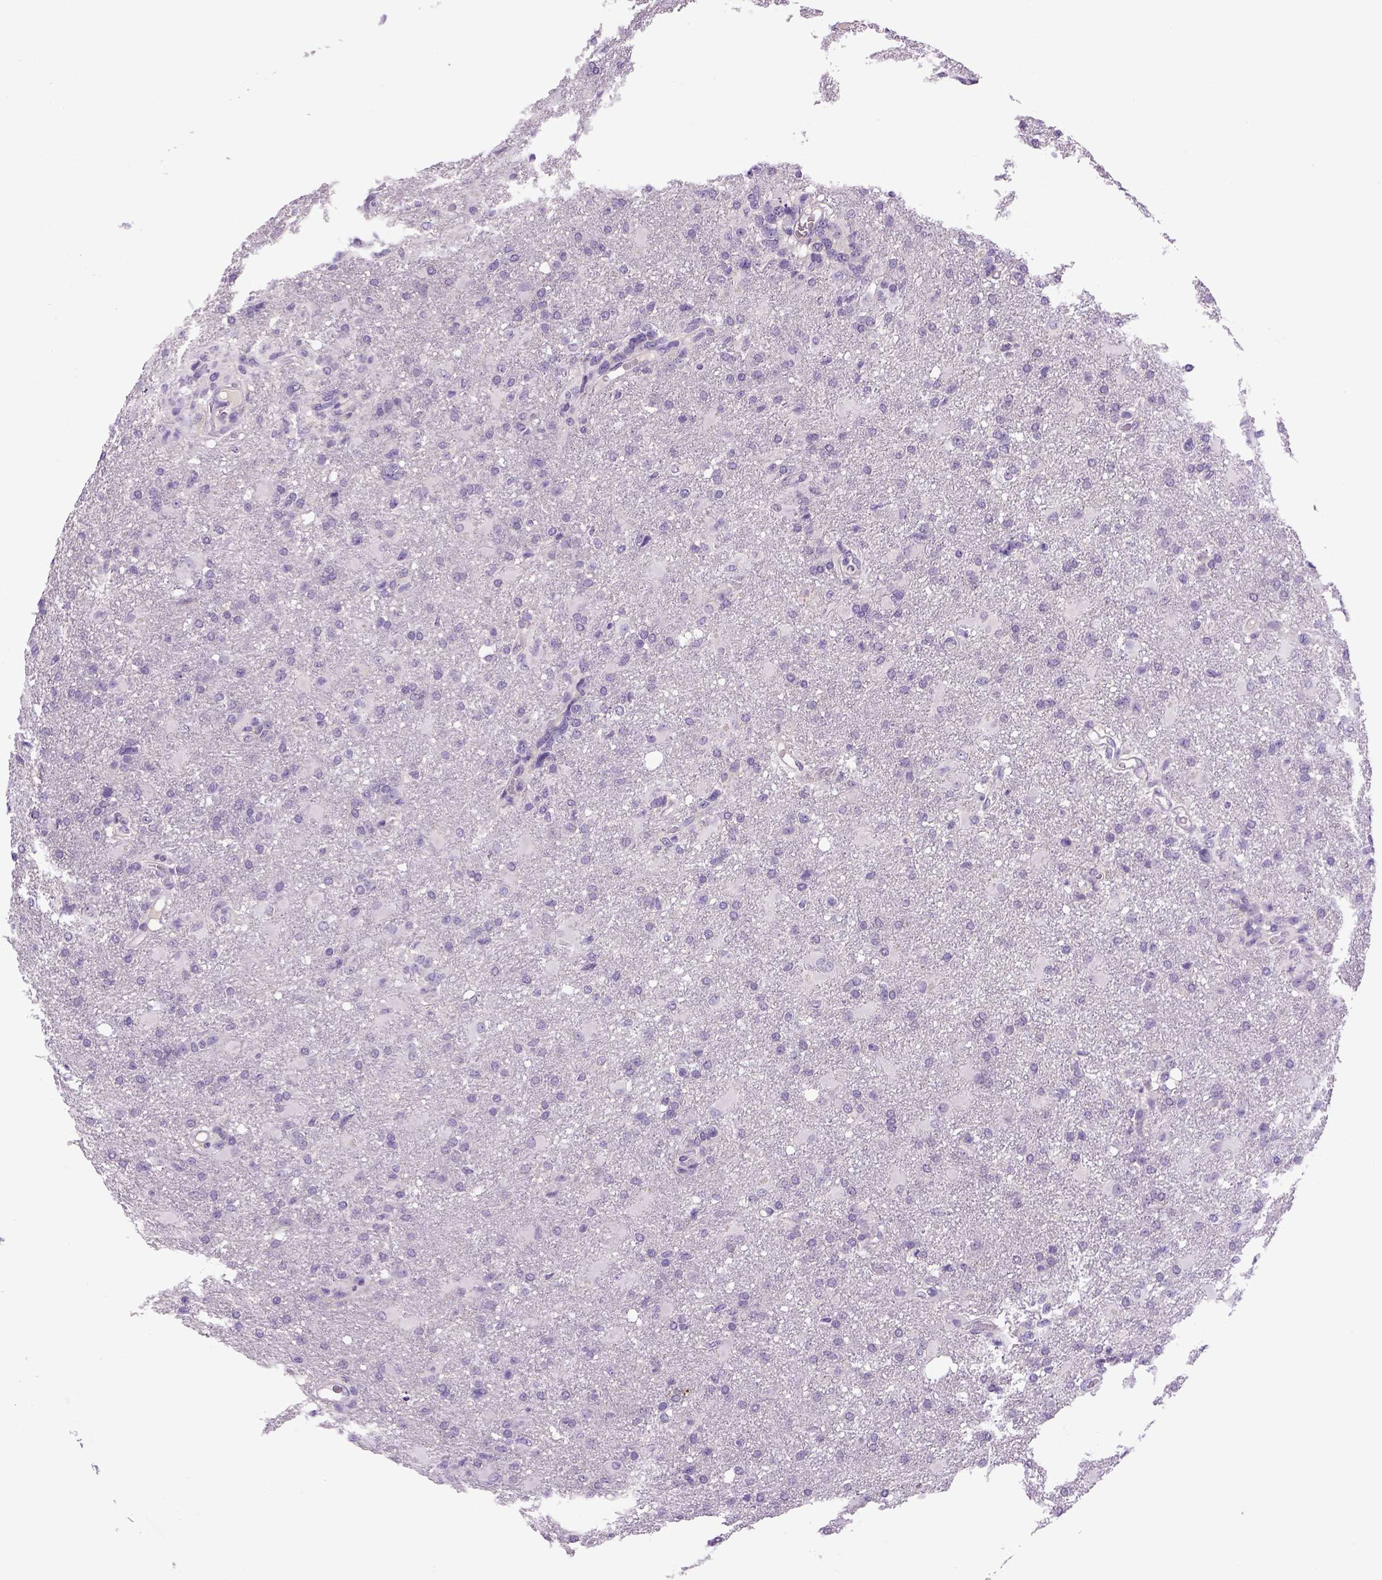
{"staining": {"intensity": "negative", "quantity": "none", "location": "none"}, "tissue": "glioma", "cell_type": "Tumor cells", "image_type": "cancer", "snomed": [{"axis": "morphology", "description": "Glioma, malignant, High grade"}, {"axis": "topography", "description": "Brain"}], "caption": "This micrograph is of malignant glioma (high-grade) stained with IHC to label a protein in brown with the nuclei are counter-stained blue. There is no expression in tumor cells.", "gene": "DBH", "patient": {"sex": "male", "age": 68}}